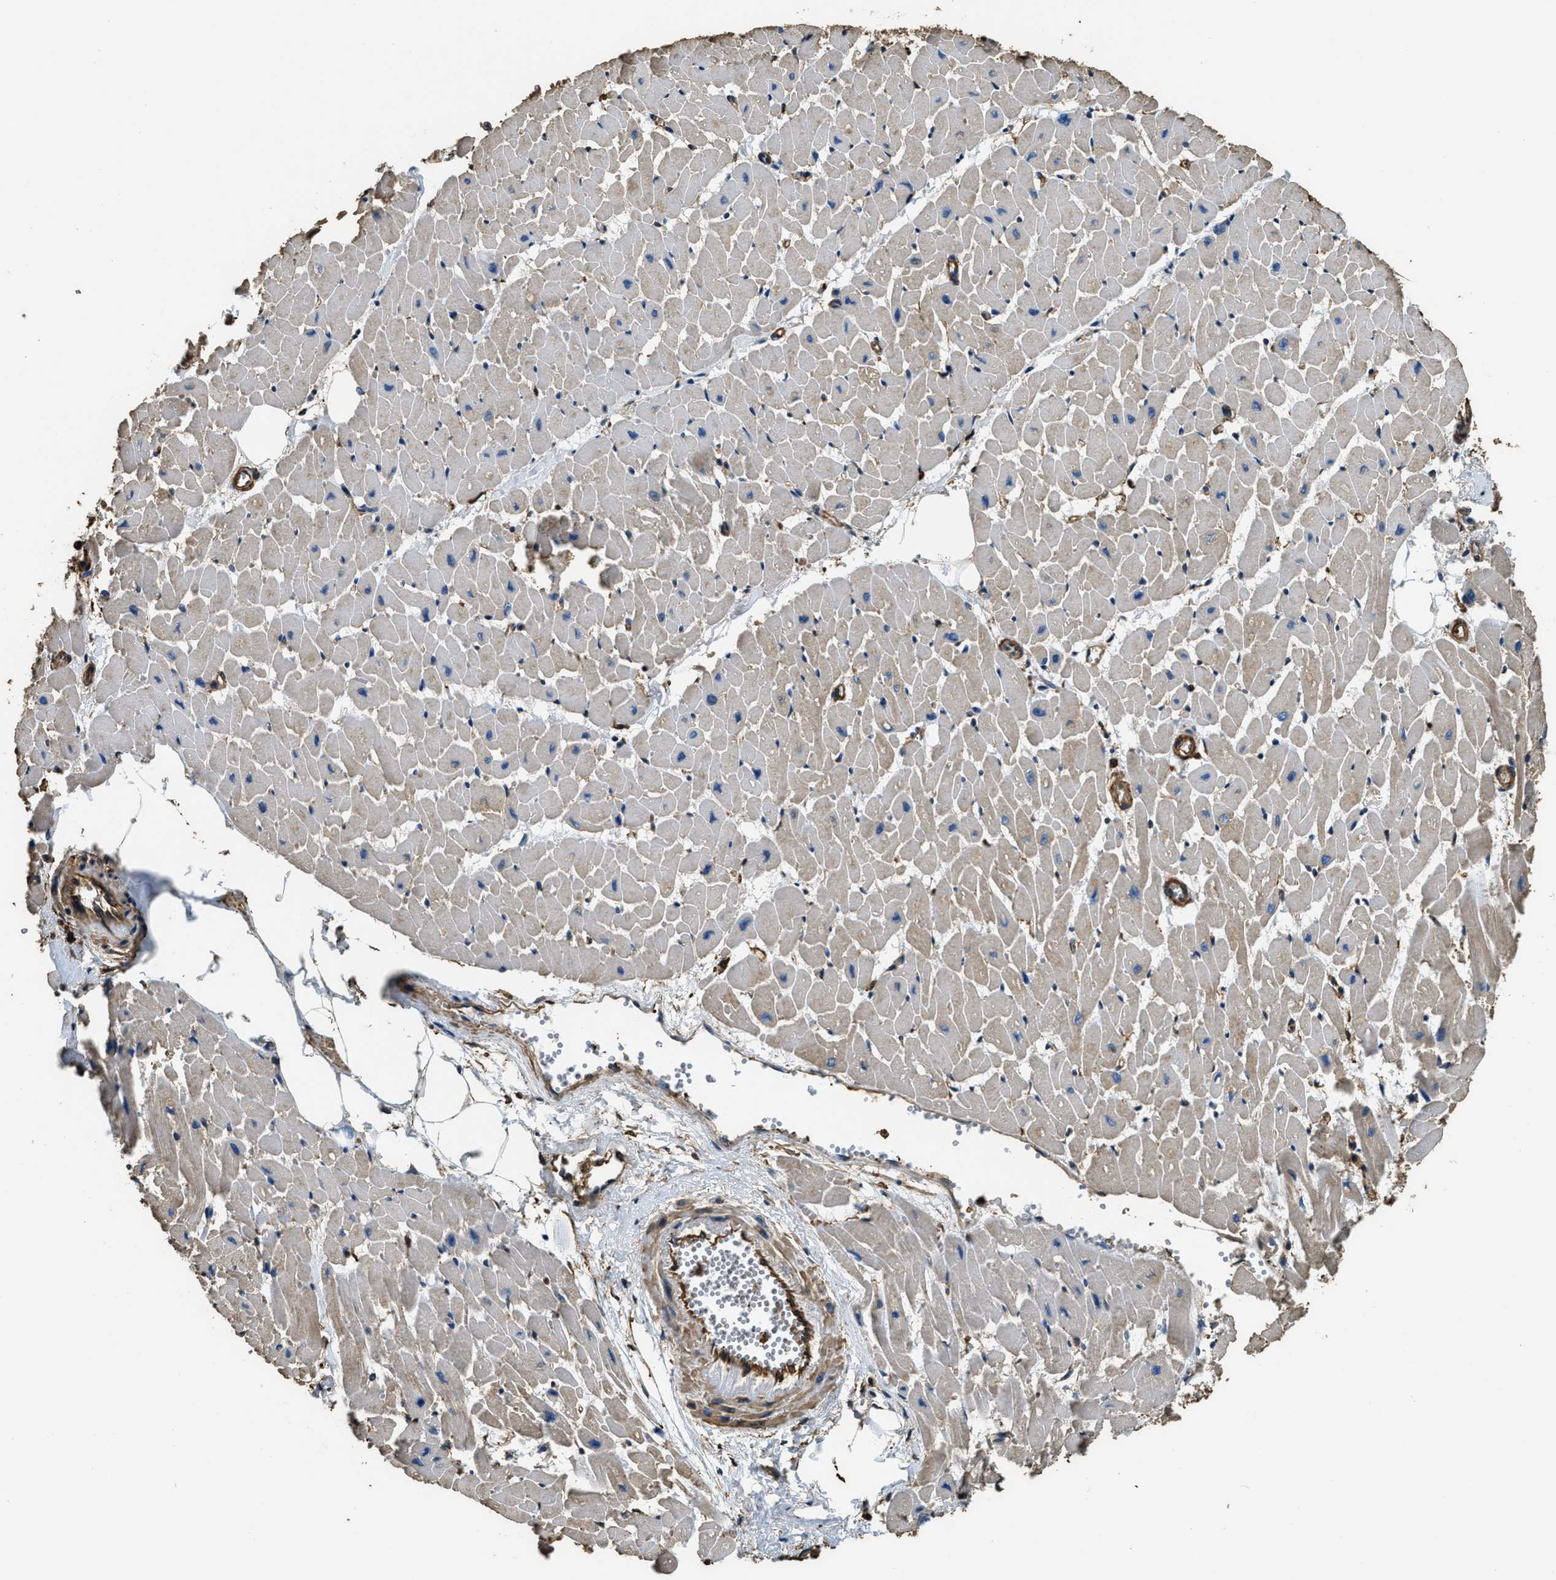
{"staining": {"intensity": "moderate", "quantity": "25%-75%", "location": "cytoplasmic/membranous"}, "tissue": "heart muscle", "cell_type": "Cardiomyocytes", "image_type": "normal", "snomed": [{"axis": "morphology", "description": "Normal tissue, NOS"}, {"axis": "topography", "description": "Heart"}], "caption": "Immunohistochemistry (IHC) of unremarkable heart muscle shows medium levels of moderate cytoplasmic/membranous expression in about 25%-75% of cardiomyocytes. (DAB = brown stain, brightfield microscopy at high magnification).", "gene": "ACCS", "patient": {"sex": "female", "age": 19}}